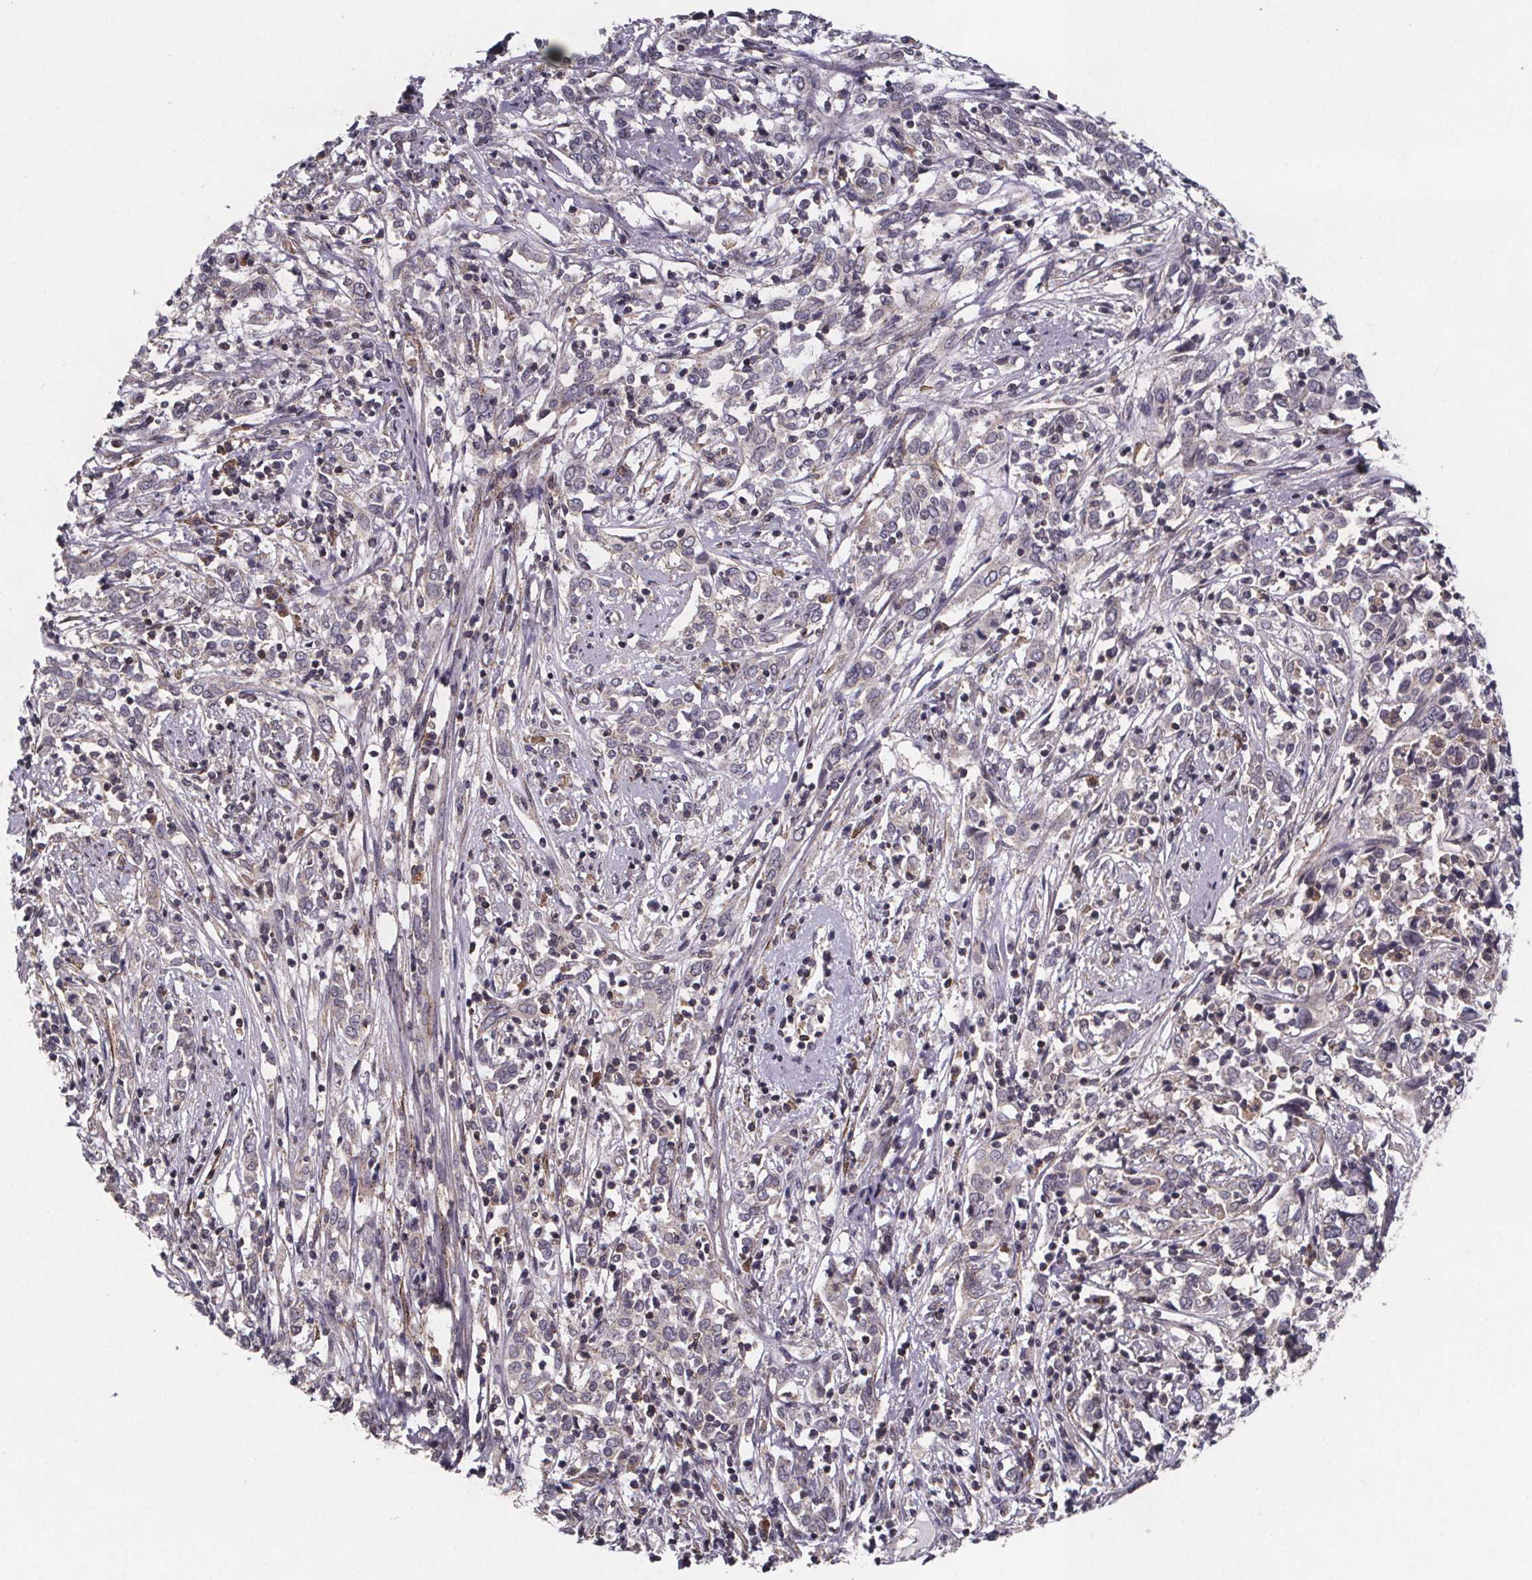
{"staining": {"intensity": "negative", "quantity": "none", "location": "none"}, "tissue": "cervical cancer", "cell_type": "Tumor cells", "image_type": "cancer", "snomed": [{"axis": "morphology", "description": "Adenocarcinoma, NOS"}, {"axis": "topography", "description": "Cervix"}], "caption": "The image displays no staining of tumor cells in cervical cancer. (DAB (3,3'-diaminobenzidine) IHC with hematoxylin counter stain).", "gene": "PALLD", "patient": {"sex": "female", "age": 40}}